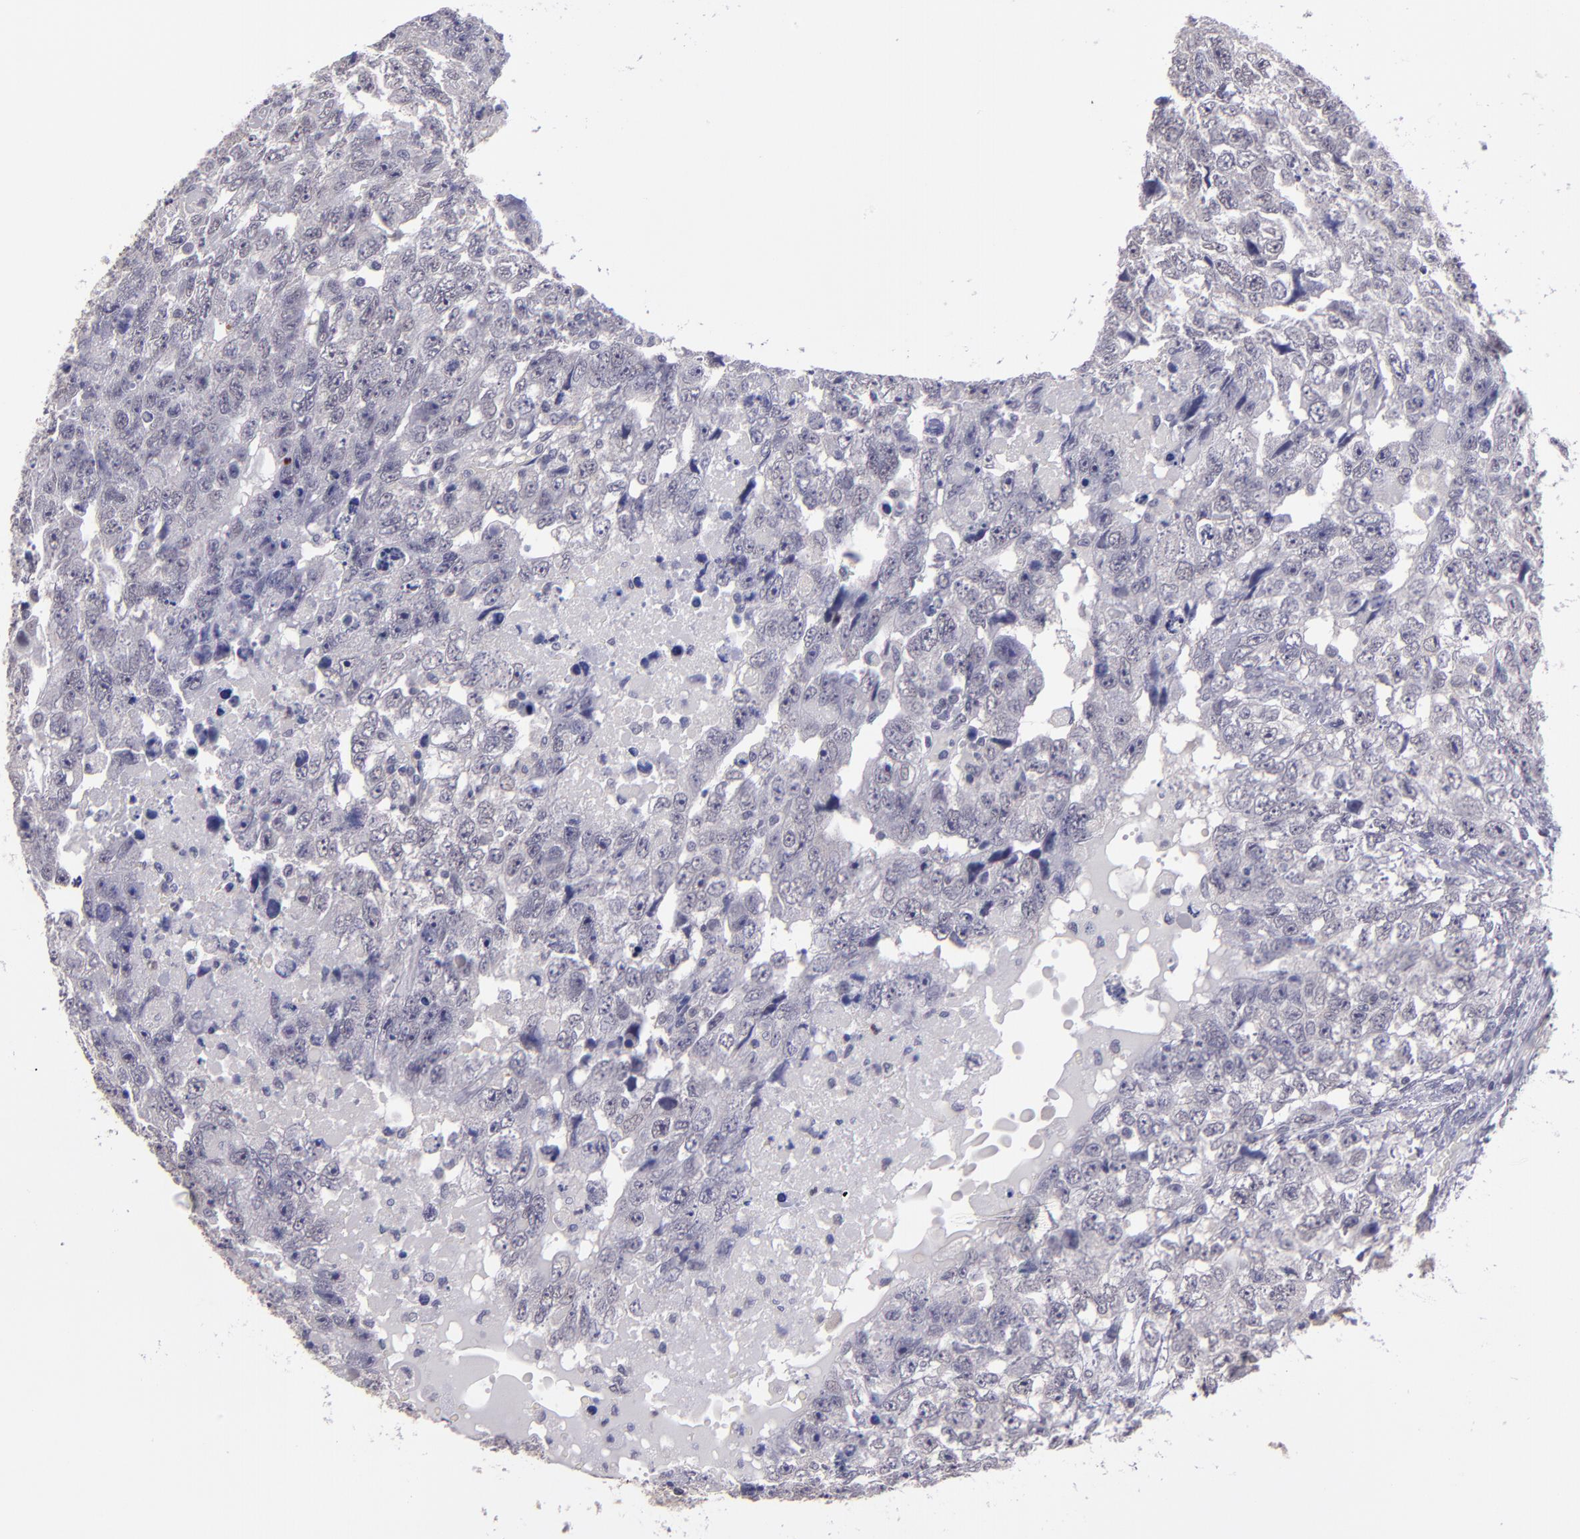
{"staining": {"intensity": "negative", "quantity": "none", "location": "none"}, "tissue": "testis cancer", "cell_type": "Tumor cells", "image_type": "cancer", "snomed": [{"axis": "morphology", "description": "Carcinoma, Embryonal, NOS"}, {"axis": "topography", "description": "Testis"}], "caption": "Human testis embryonal carcinoma stained for a protein using immunohistochemistry demonstrates no positivity in tumor cells.", "gene": "CEBPE", "patient": {"sex": "male", "age": 36}}